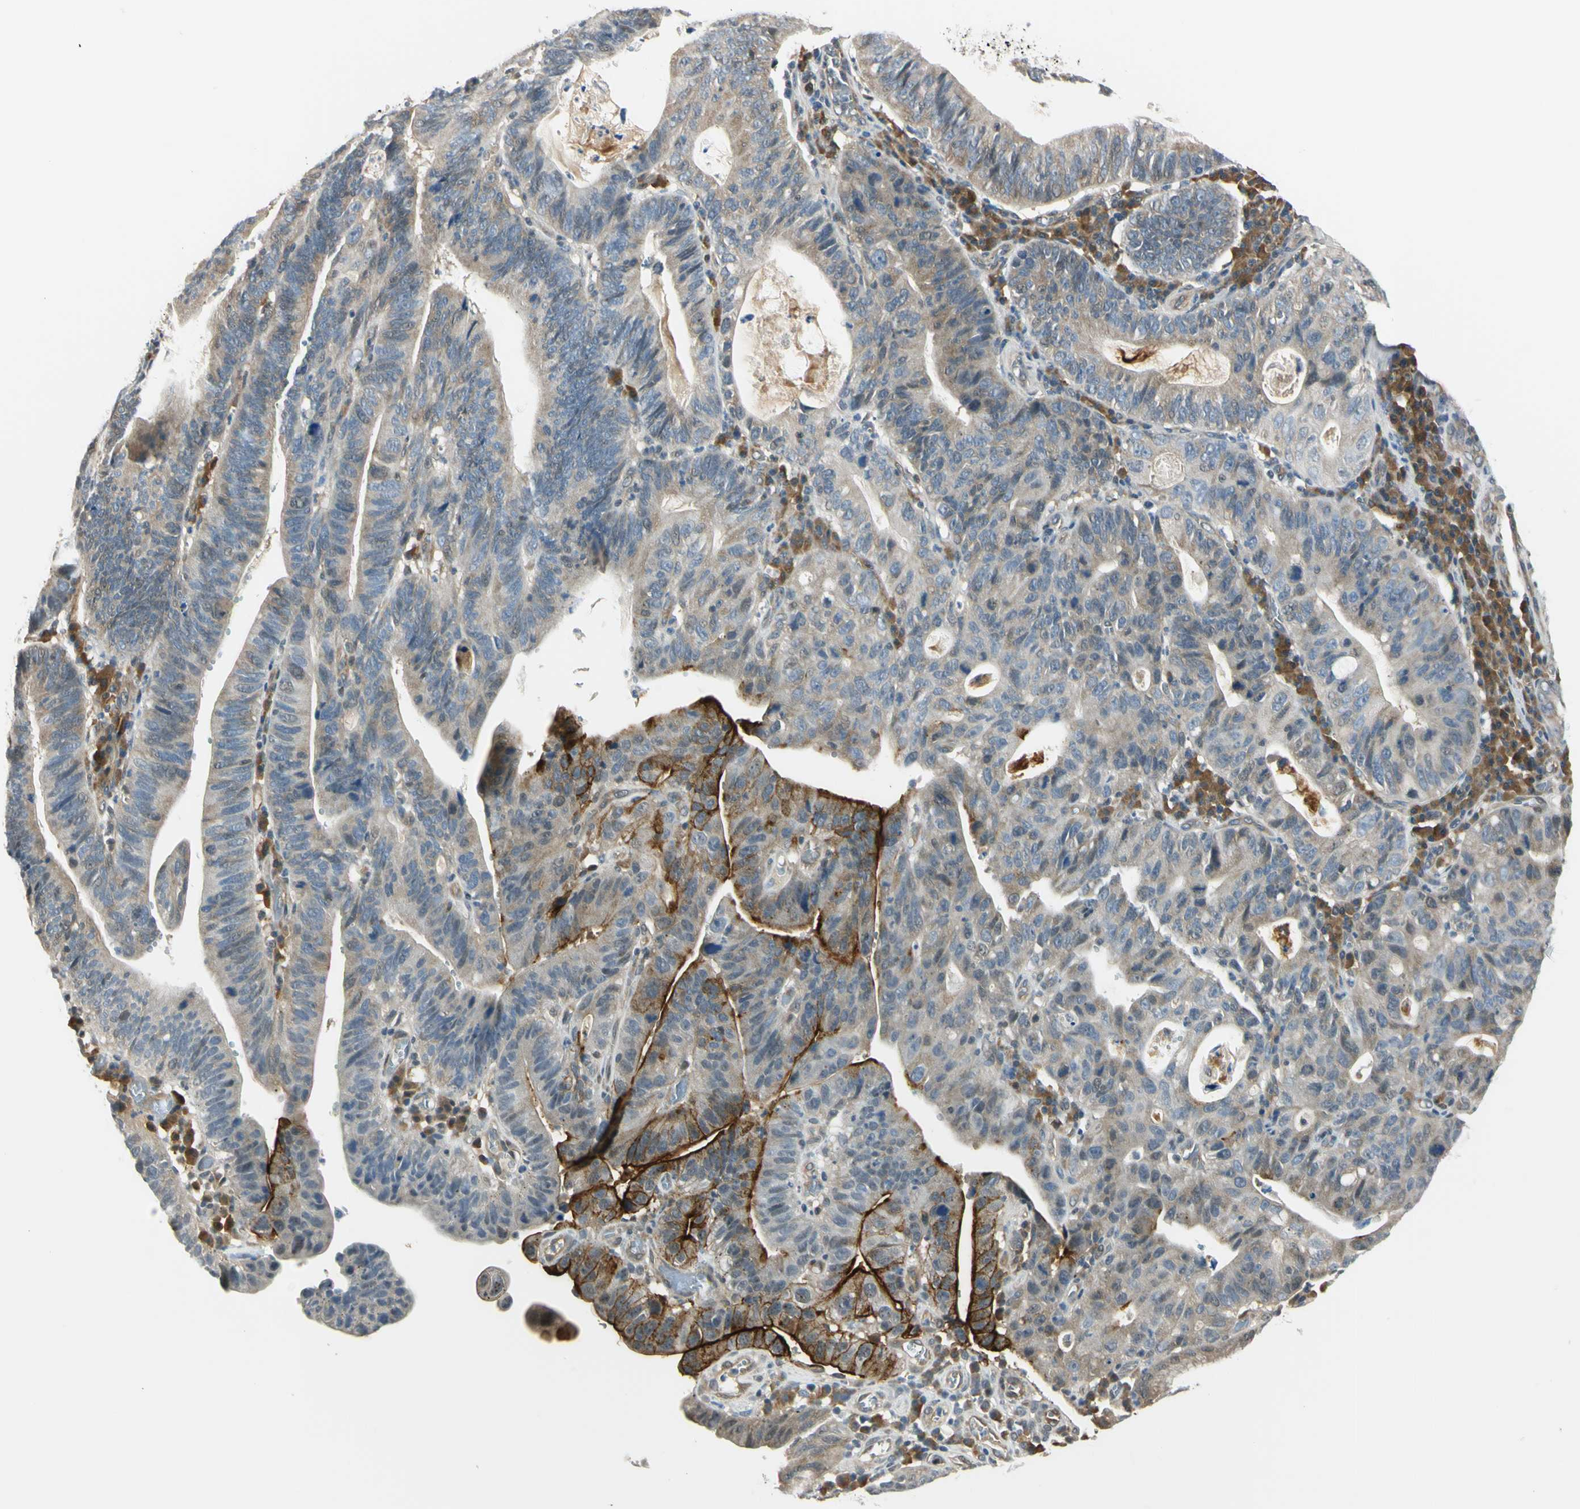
{"staining": {"intensity": "strong", "quantity": "<25%", "location": "cytoplasmic/membranous"}, "tissue": "stomach cancer", "cell_type": "Tumor cells", "image_type": "cancer", "snomed": [{"axis": "morphology", "description": "Adenocarcinoma, NOS"}, {"axis": "topography", "description": "Stomach"}], "caption": "Brown immunohistochemical staining in stomach cancer (adenocarcinoma) demonstrates strong cytoplasmic/membranous positivity in about <25% of tumor cells. Ihc stains the protein in brown and the nuclei are stained blue.", "gene": "RASGRF1", "patient": {"sex": "male", "age": 59}}